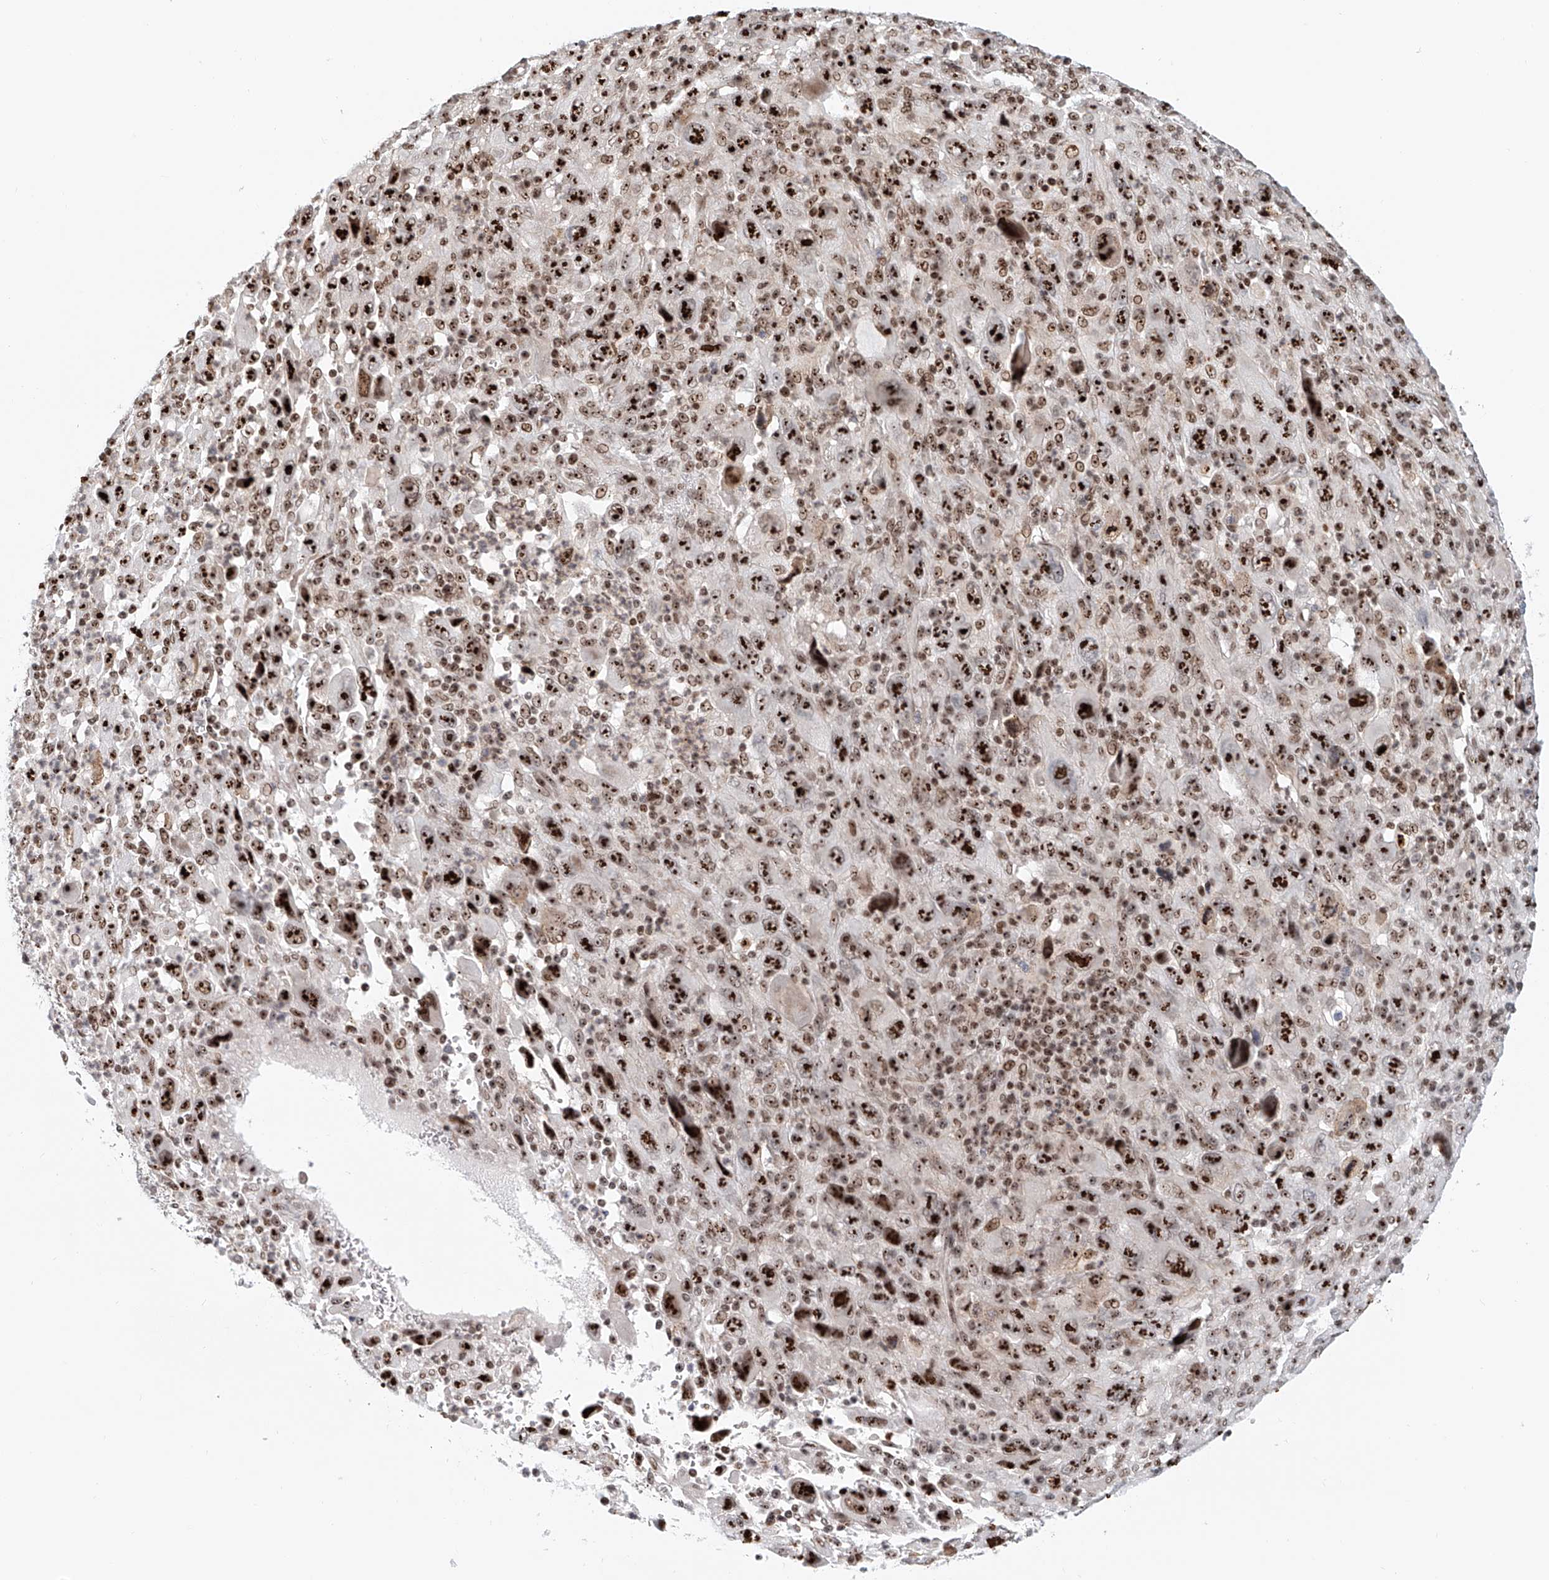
{"staining": {"intensity": "strong", "quantity": ">75%", "location": "nuclear"}, "tissue": "melanoma", "cell_type": "Tumor cells", "image_type": "cancer", "snomed": [{"axis": "morphology", "description": "Malignant melanoma, Metastatic site"}, {"axis": "topography", "description": "Skin"}], "caption": "Protein staining by IHC displays strong nuclear staining in approximately >75% of tumor cells in malignant melanoma (metastatic site).", "gene": "PRUNE2", "patient": {"sex": "female", "age": 56}}